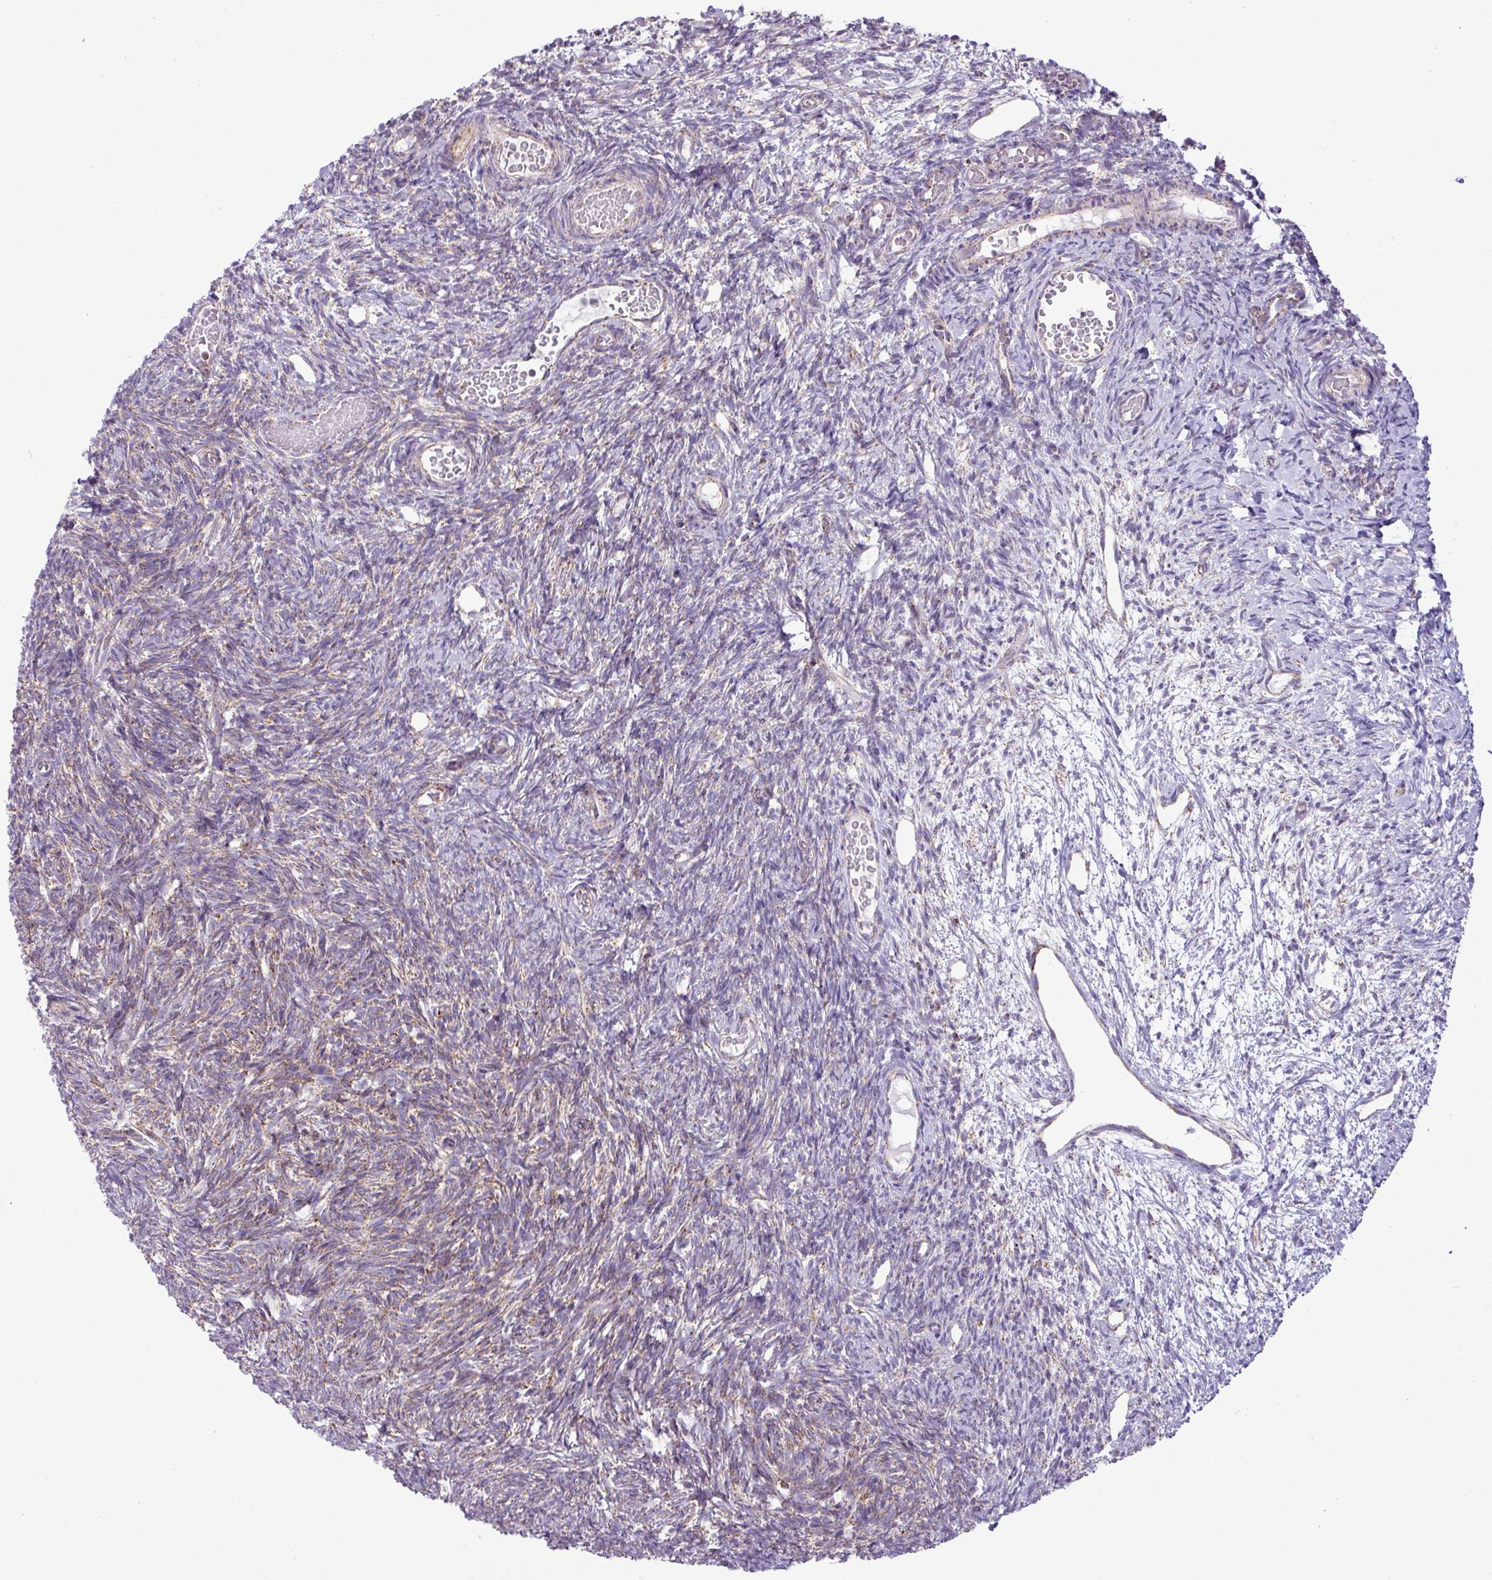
{"staining": {"intensity": "strong", "quantity": ">75%", "location": "cytoplasmic/membranous"}, "tissue": "ovary", "cell_type": "Follicle cells", "image_type": "normal", "snomed": [{"axis": "morphology", "description": "Normal tissue, NOS"}, {"axis": "topography", "description": "Ovary"}], "caption": "Immunohistochemical staining of benign human ovary reveals high levels of strong cytoplasmic/membranous positivity in about >75% of follicle cells. (DAB IHC, brown staining for protein, blue staining for nuclei).", "gene": "ZNF81", "patient": {"sex": "female", "age": 39}}